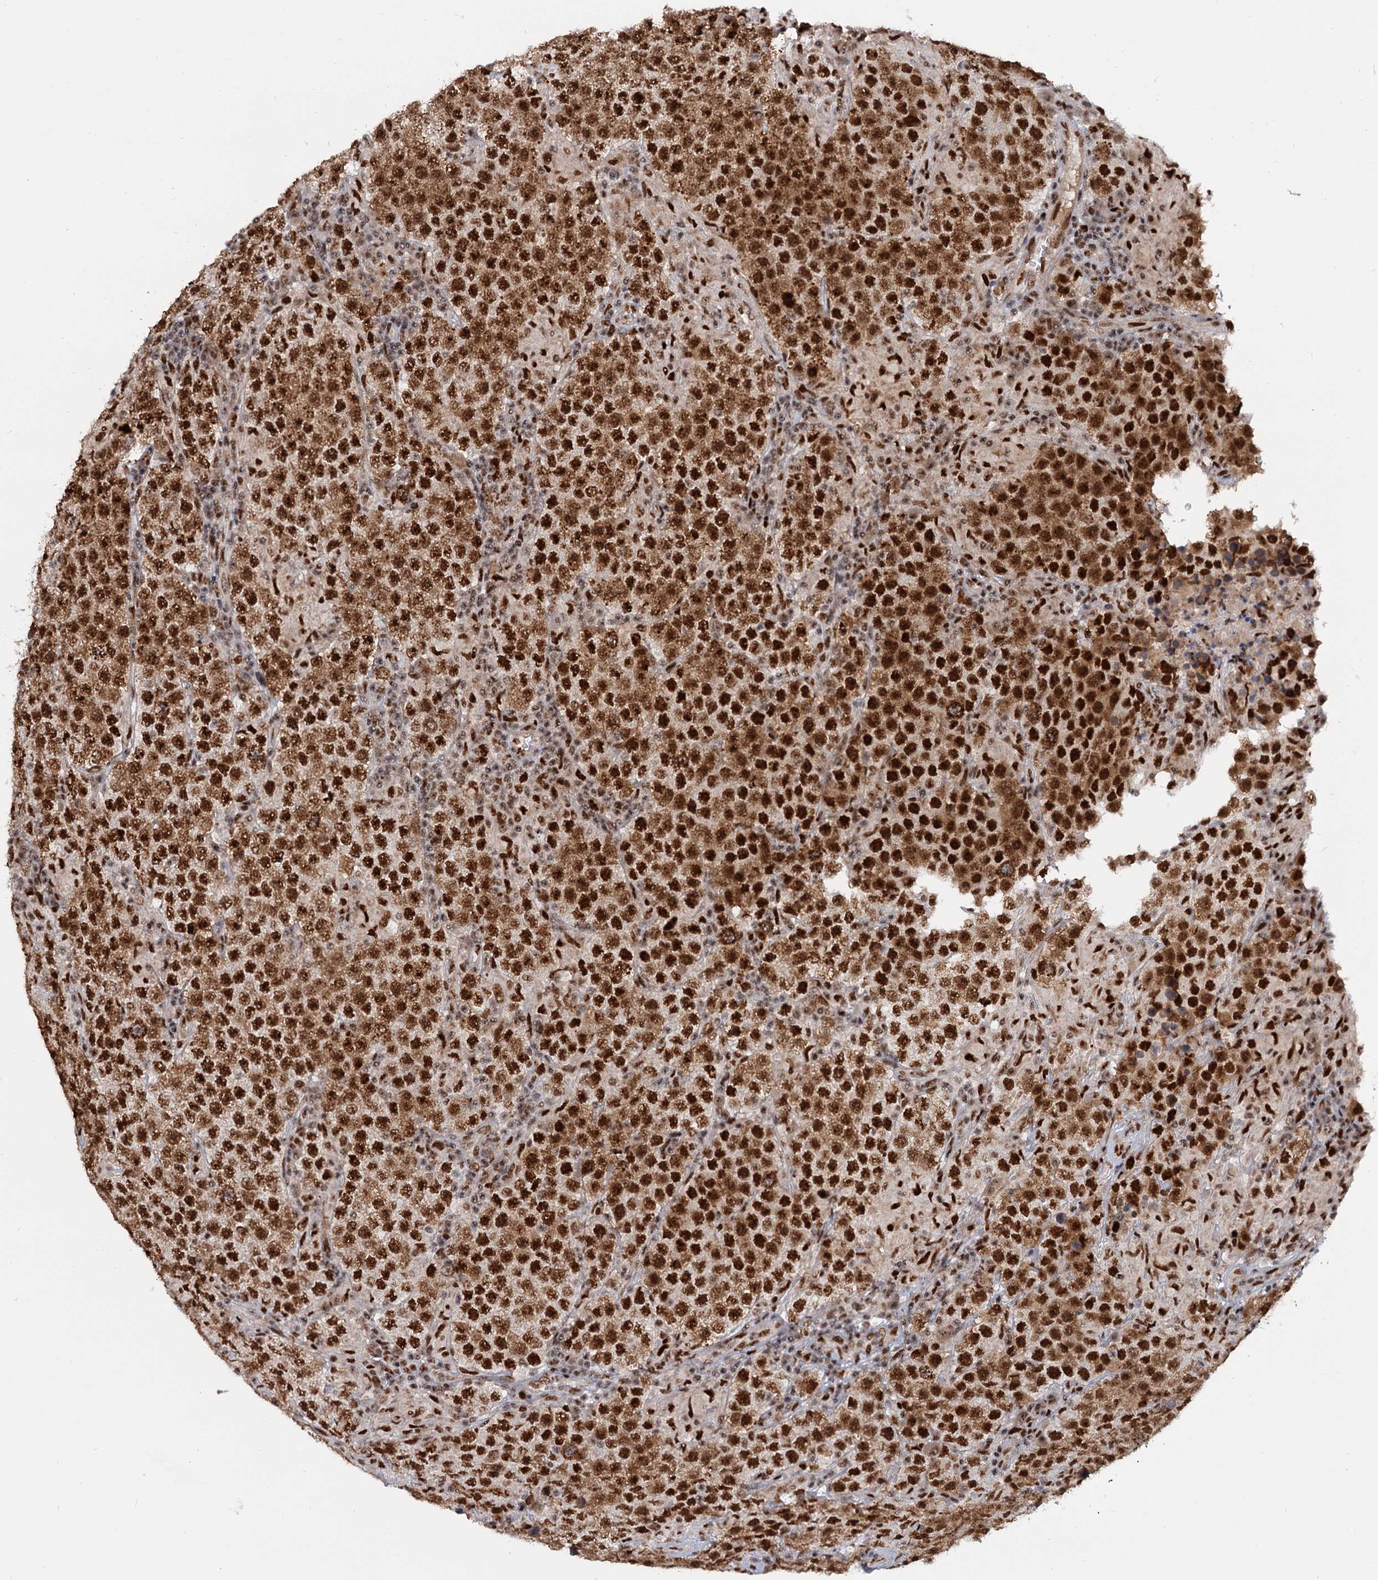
{"staining": {"intensity": "strong", "quantity": ">75%", "location": "cytoplasmic/membranous,nuclear"}, "tissue": "testis cancer", "cell_type": "Tumor cells", "image_type": "cancer", "snomed": [{"axis": "morphology", "description": "Normal tissue, NOS"}, {"axis": "morphology", "description": "Urothelial carcinoma, High grade"}, {"axis": "morphology", "description": "Seminoma, NOS"}, {"axis": "morphology", "description": "Carcinoma, Embryonal, NOS"}, {"axis": "topography", "description": "Urinary bladder"}, {"axis": "topography", "description": "Testis"}], "caption": "An image of human testis urothelial carcinoma (high-grade) stained for a protein demonstrates strong cytoplasmic/membranous and nuclear brown staining in tumor cells. The staining was performed using DAB to visualize the protein expression in brown, while the nuclei were stained in blue with hematoxylin (Magnification: 20x).", "gene": "WBP4", "patient": {"sex": "male", "age": 41}}